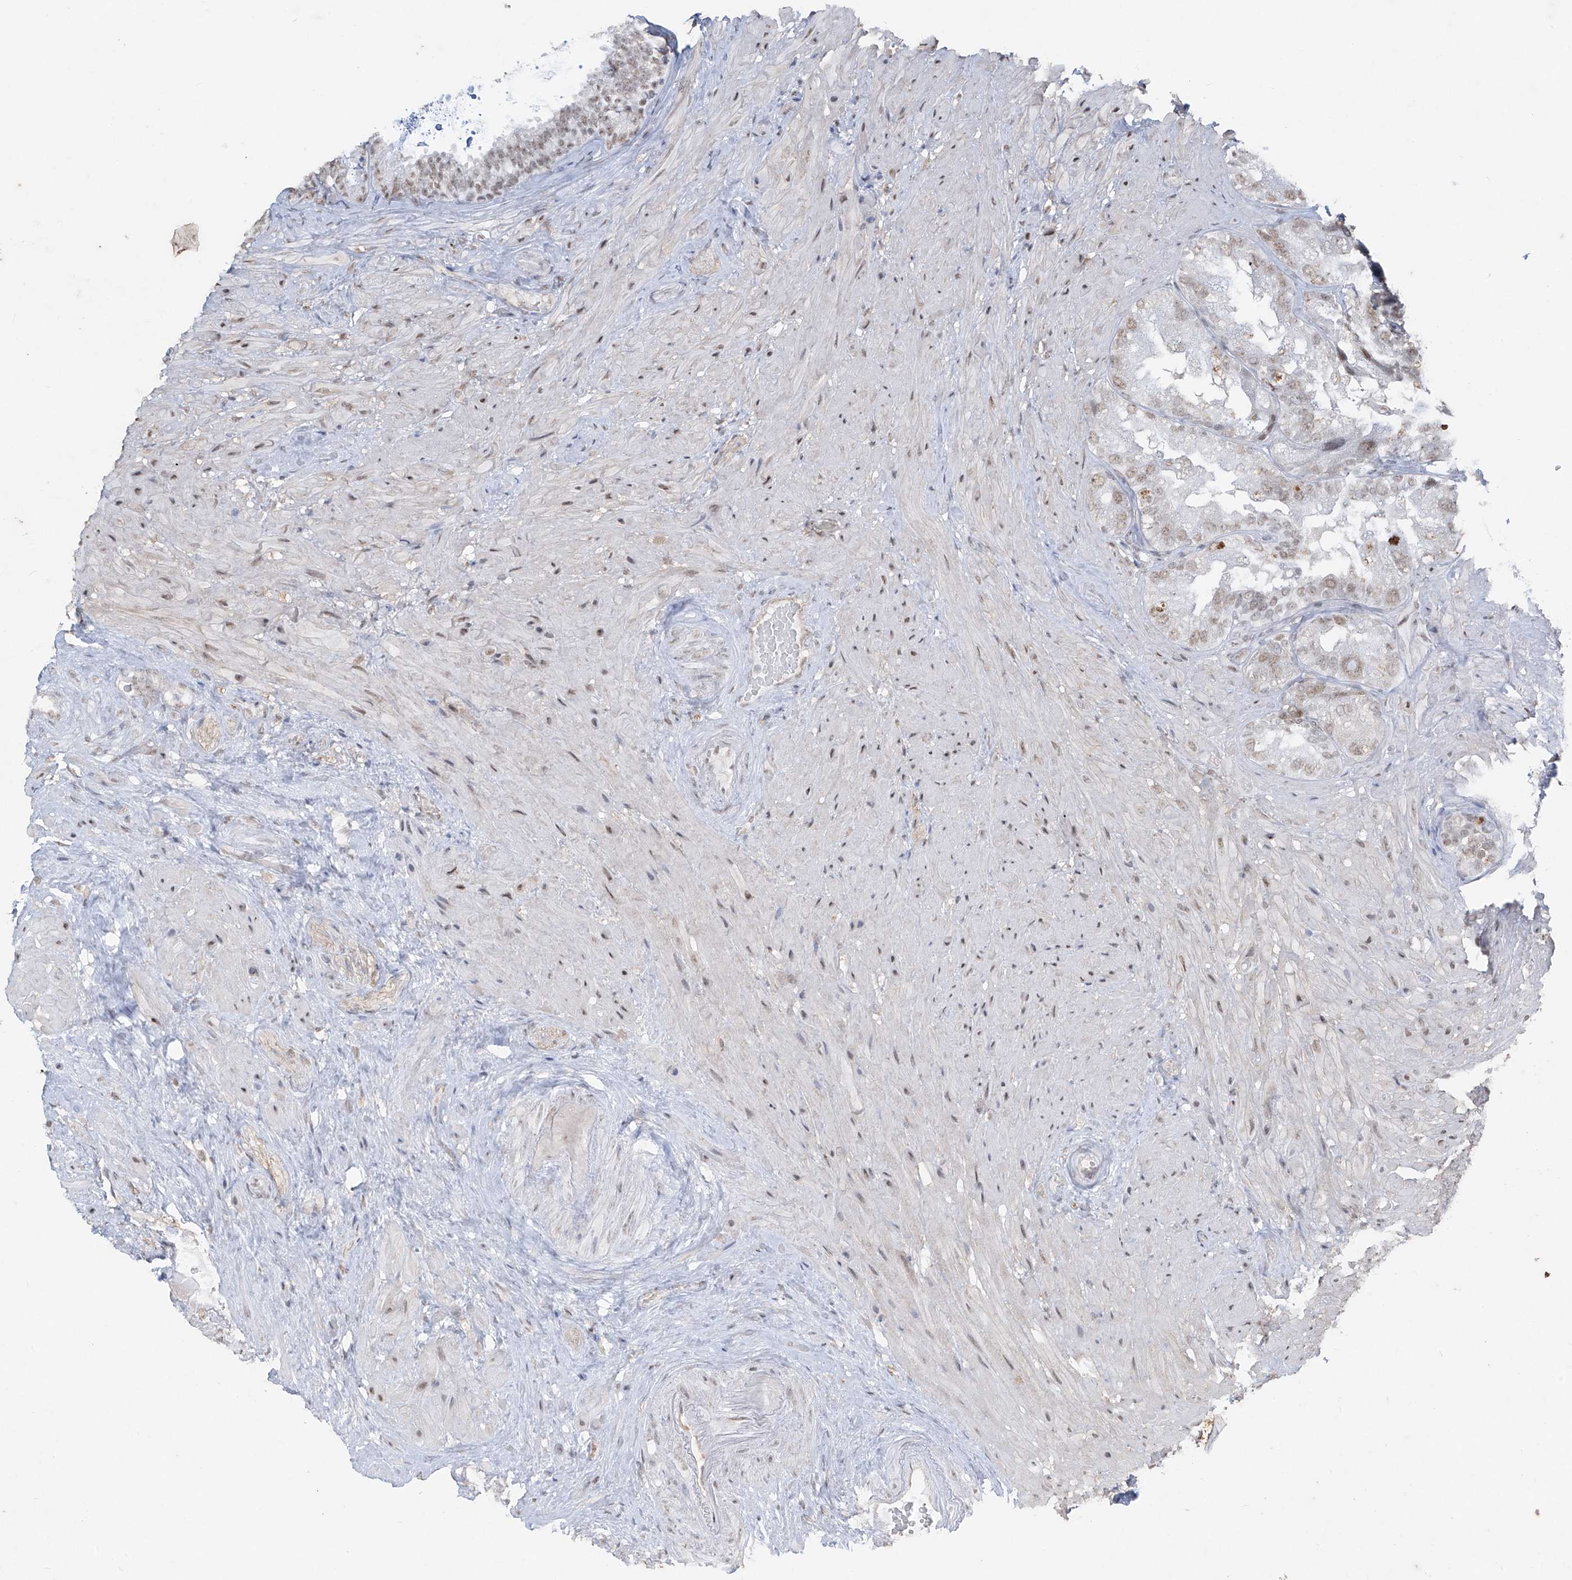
{"staining": {"intensity": "weak", "quantity": "25%-75%", "location": "nuclear"}, "tissue": "seminal vesicle", "cell_type": "Glandular cells", "image_type": "normal", "snomed": [{"axis": "morphology", "description": "Normal tissue, NOS"}, {"axis": "topography", "description": "Seminal veicle"}, {"axis": "topography", "description": "Peripheral nerve tissue"}], "caption": "About 25%-75% of glandular cells in benign human seminal vesicle show weak nuclear protein positivity as visualized by brown immunohistochemical staining.", "gene": "TFEC", "patient": {"sex": "male", "age": 63}}